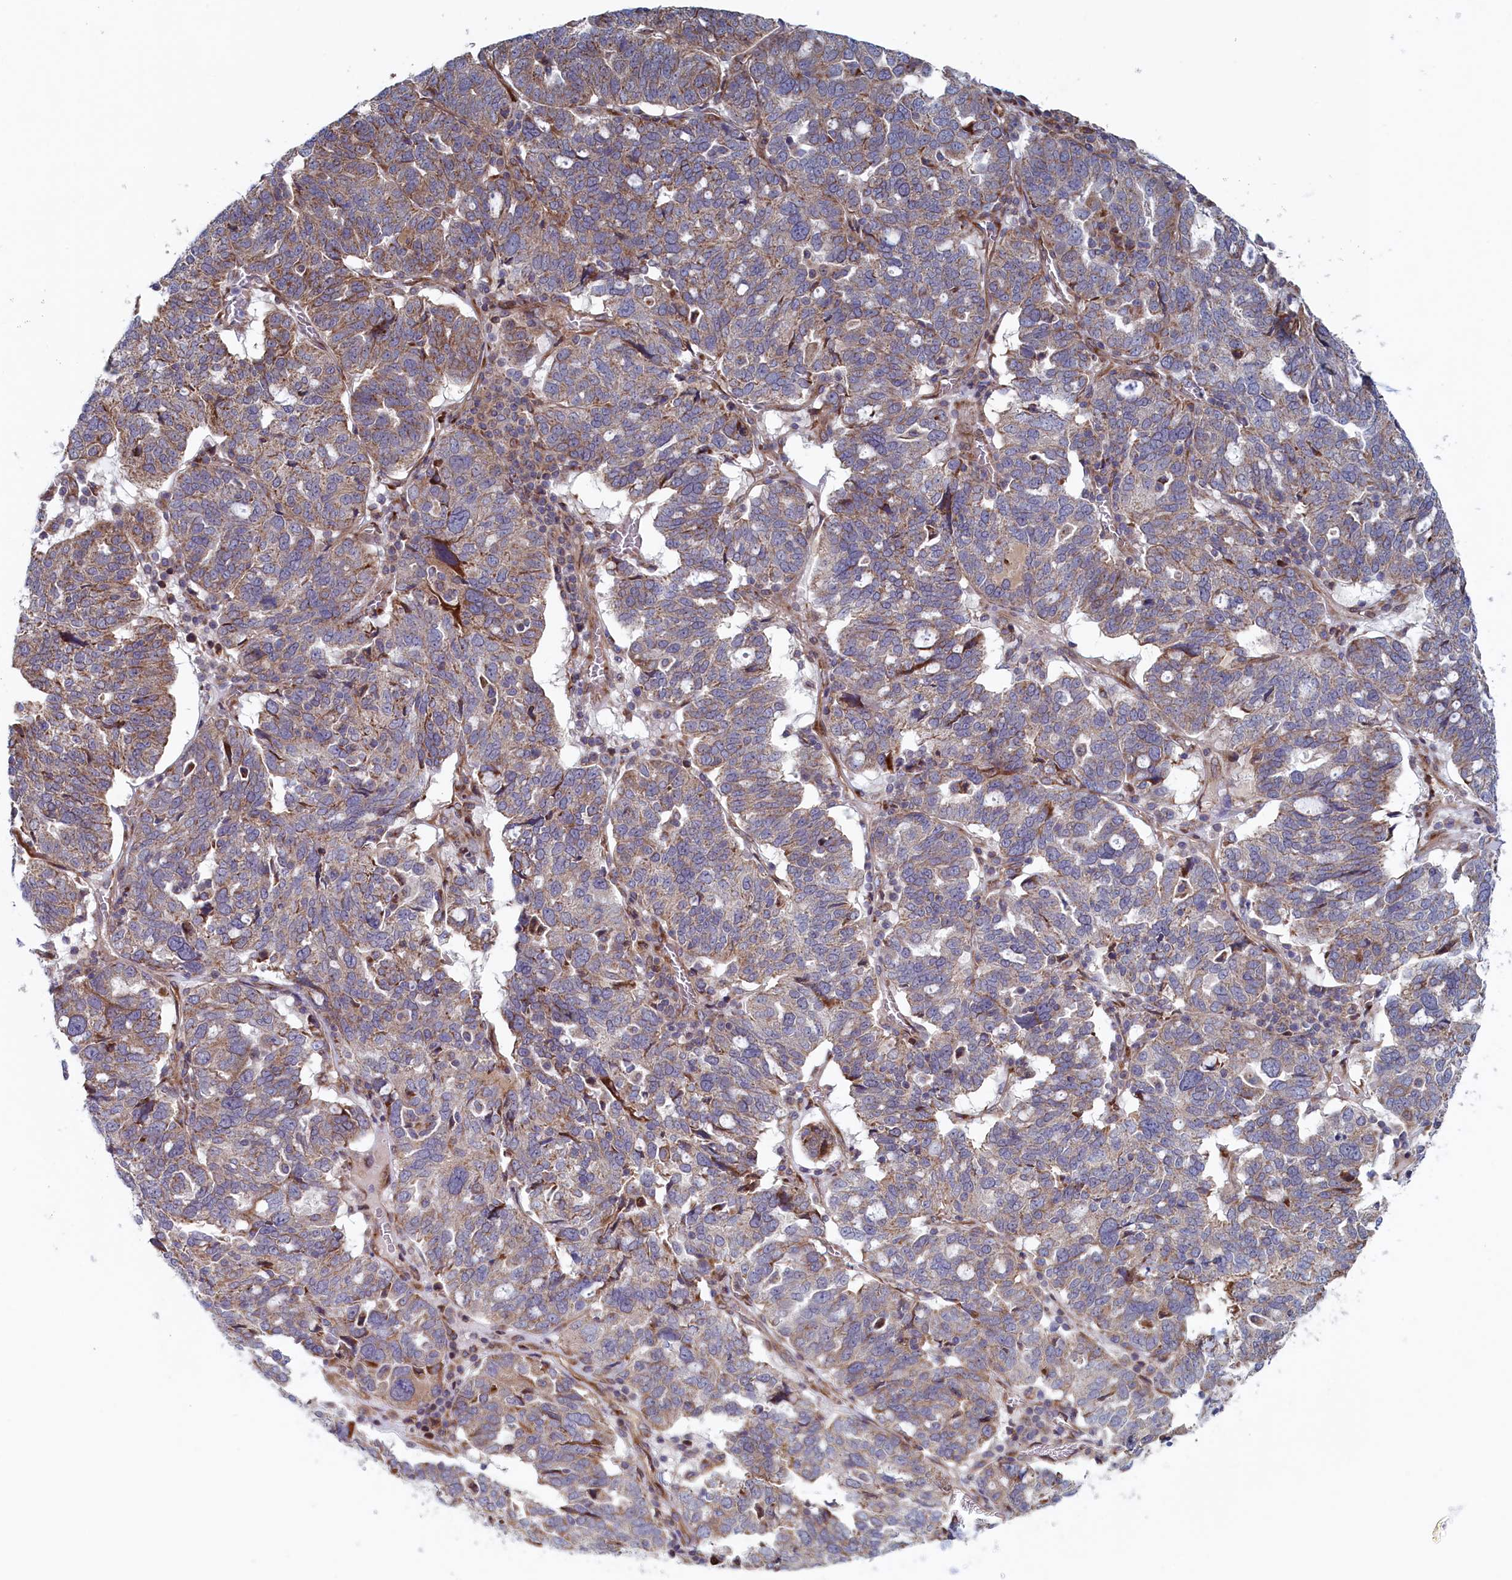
{"staining": {"intensity": "weak", "quantity": "25%-75%", "location": "cytoplasmic/membranous"}, "tissue": "ovarian cancer", "cell_type": "Tumor cells", "image_type": "cancer", "snomed": [{"axis": "morphology", "description": "Cystadenocarcinoma, serous, NOS"}, {"axis": "topography", "description": "Ovary"}], "caption": "Ovarian cancer (serous cystadenocarcinoma) stained with immunohistochemistry demonstrates weak cytoplasmic/membranous staining in about 25%-75% of tumor cells.", "gene": "MTFMT", "patient": {"sex": "female", "age": 59}}